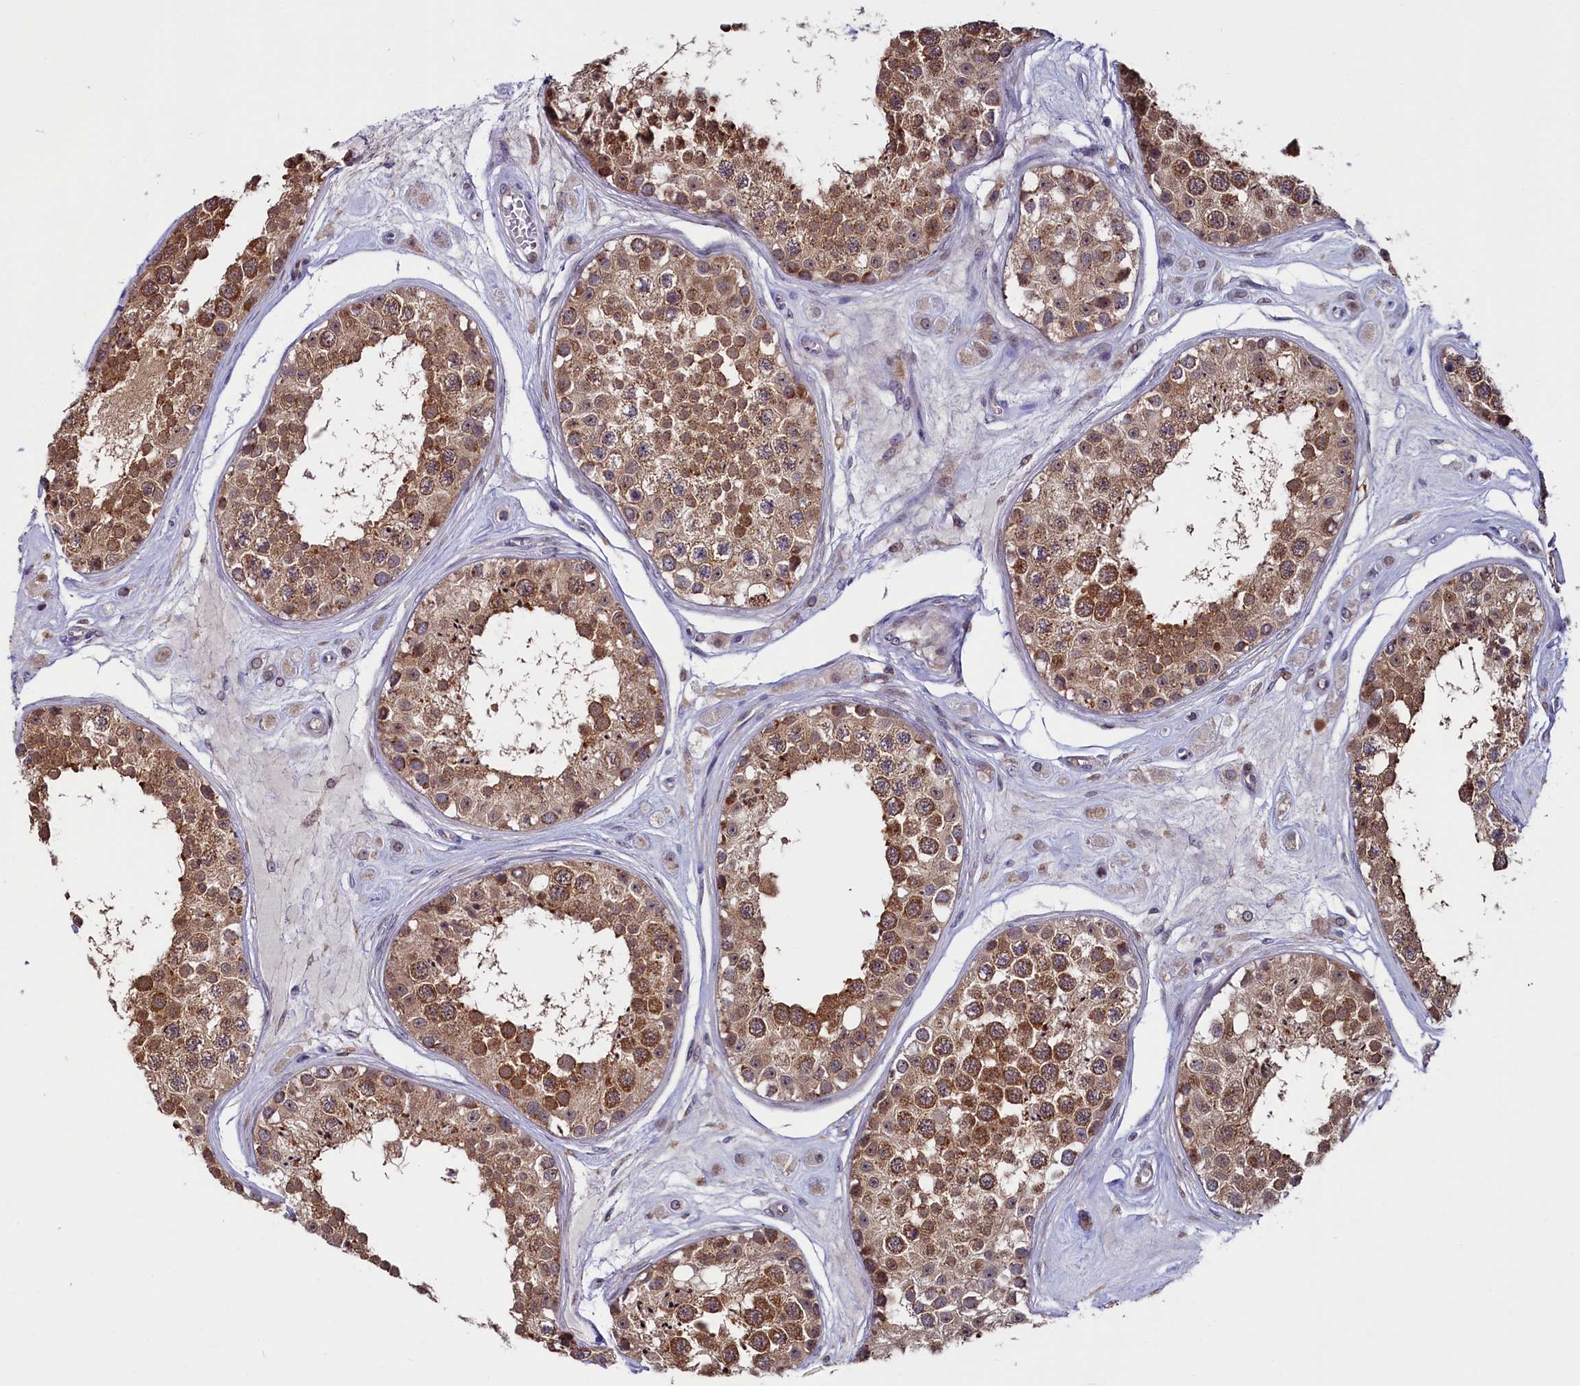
{"staining": {"intensity": "moderate", "quantity": ">75%", "location": "cytoplasmic/membranous"}, "tissue": "testis", "cell_type": "Cells in seminiferous ducts", "image_type": "normal", "snomed": [{"axis": "morphology", "description": "Normal tissue, NOS"}, {"axis": "topography", "description": "Testis"}], "caption": "Testis stained with immunohistochemistry (IHC) shows moderate cytoplasmic/membranous staining in approximately >75% of cells in seminiferous ducts. The staining is performed using DAB (3,3'-diaminobenzidine) brown chromogen to label protein expression. The nuclei are counter-stained blue using hematoxylin.", "gene": "CIAPIN1", "patient": {"sex": "male", "age": 25}}